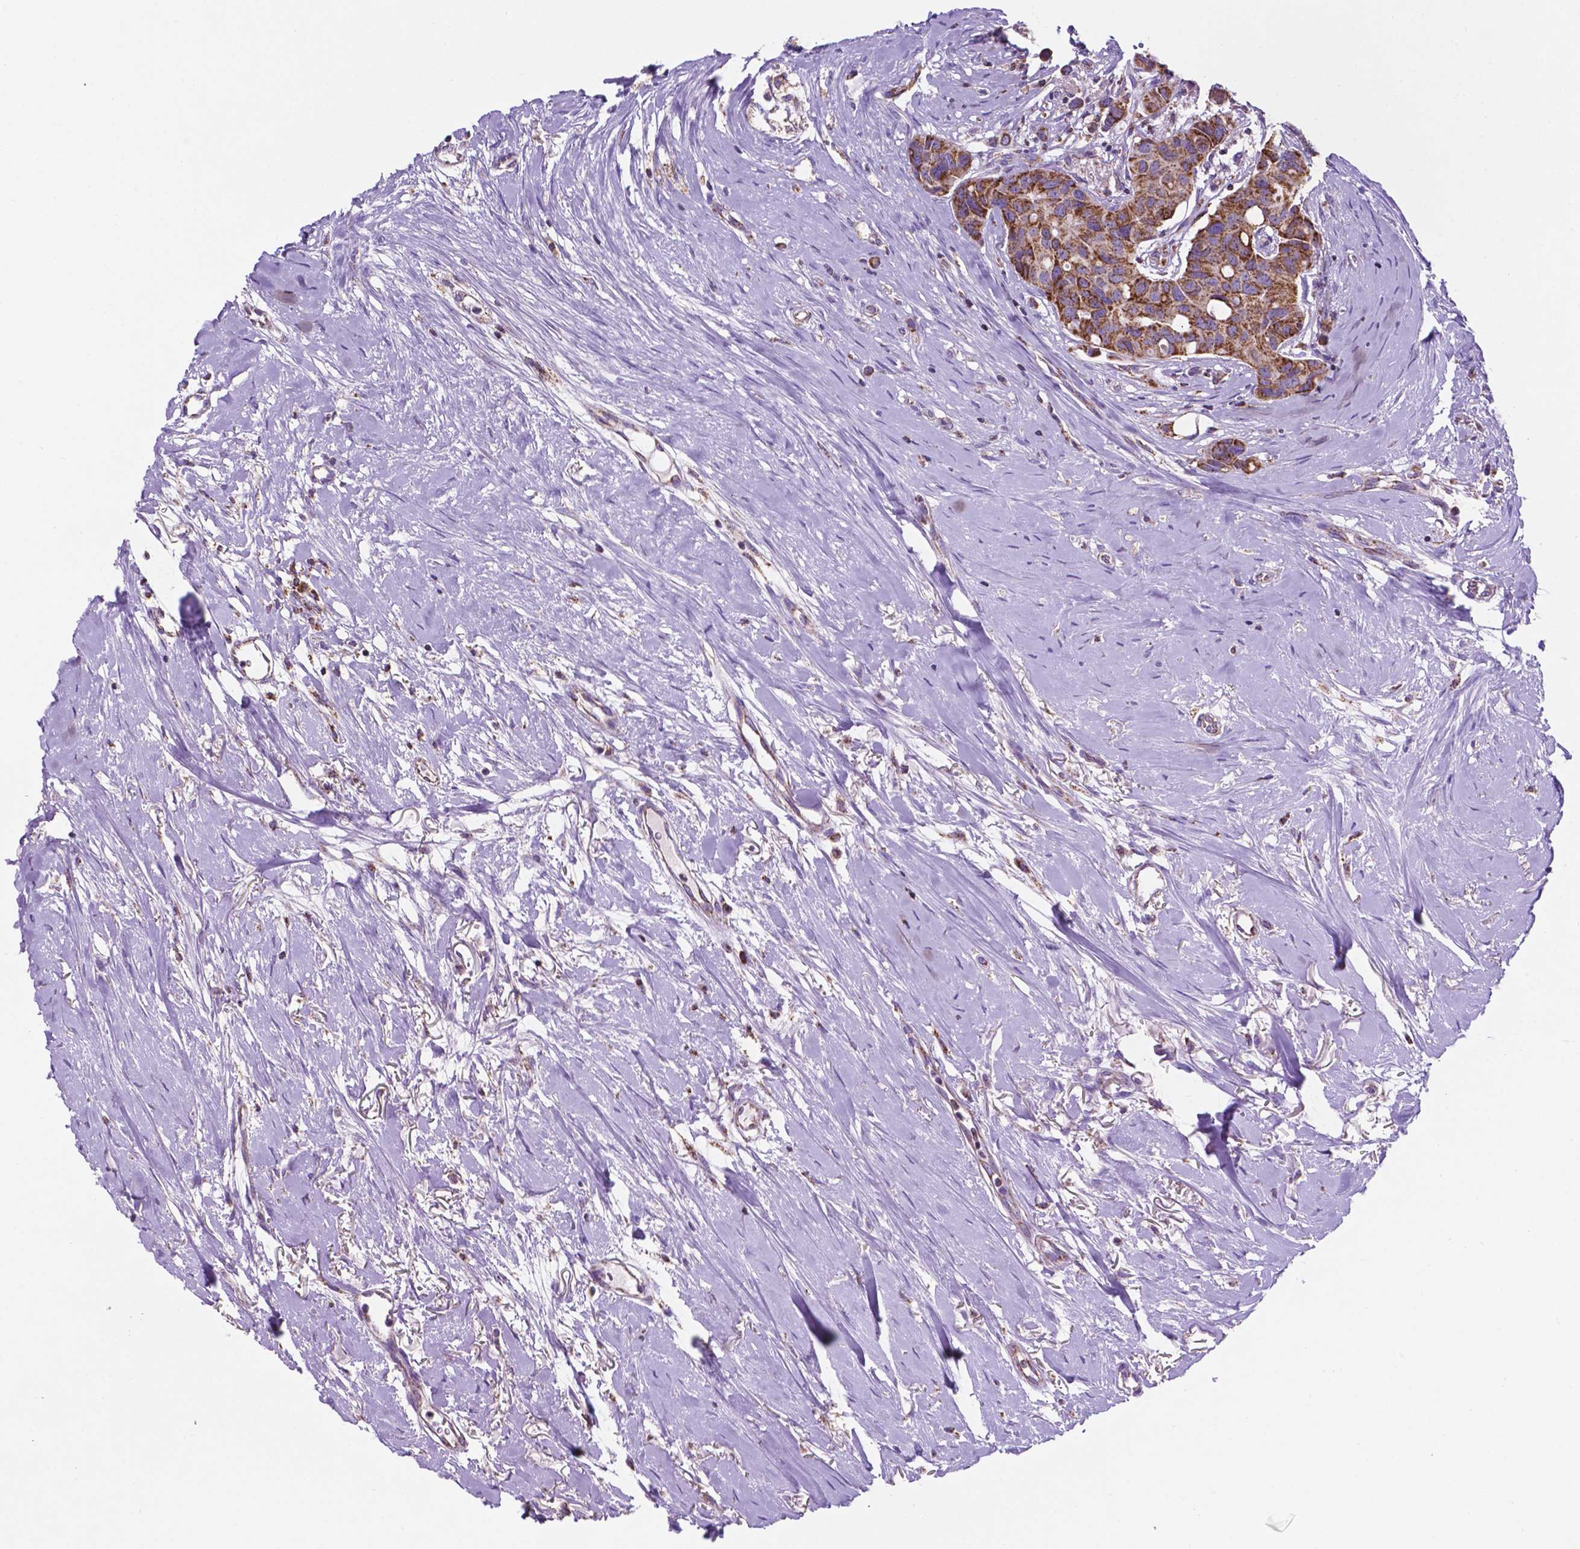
{"staining": {"intensity": "moderate", "quantity": ">75%", "location": "cytoplasmic/membranous"}, "tissue": "breast cancer", "cell_type": "Tumor cells", "image_type": "cancer", "snomed": [{"axis": "morphology", "description": "Duct carcinoma"}, {"axis": "topography", "description": "Breast"}], "caption": "The immunohistochemical stain labels moderate cytoplasmic/membranous expression in tumor cells of breast intraductal carcinoma tissue.", "gene": "HSPD1", "patient": {"sex": "female", "age": 54}}